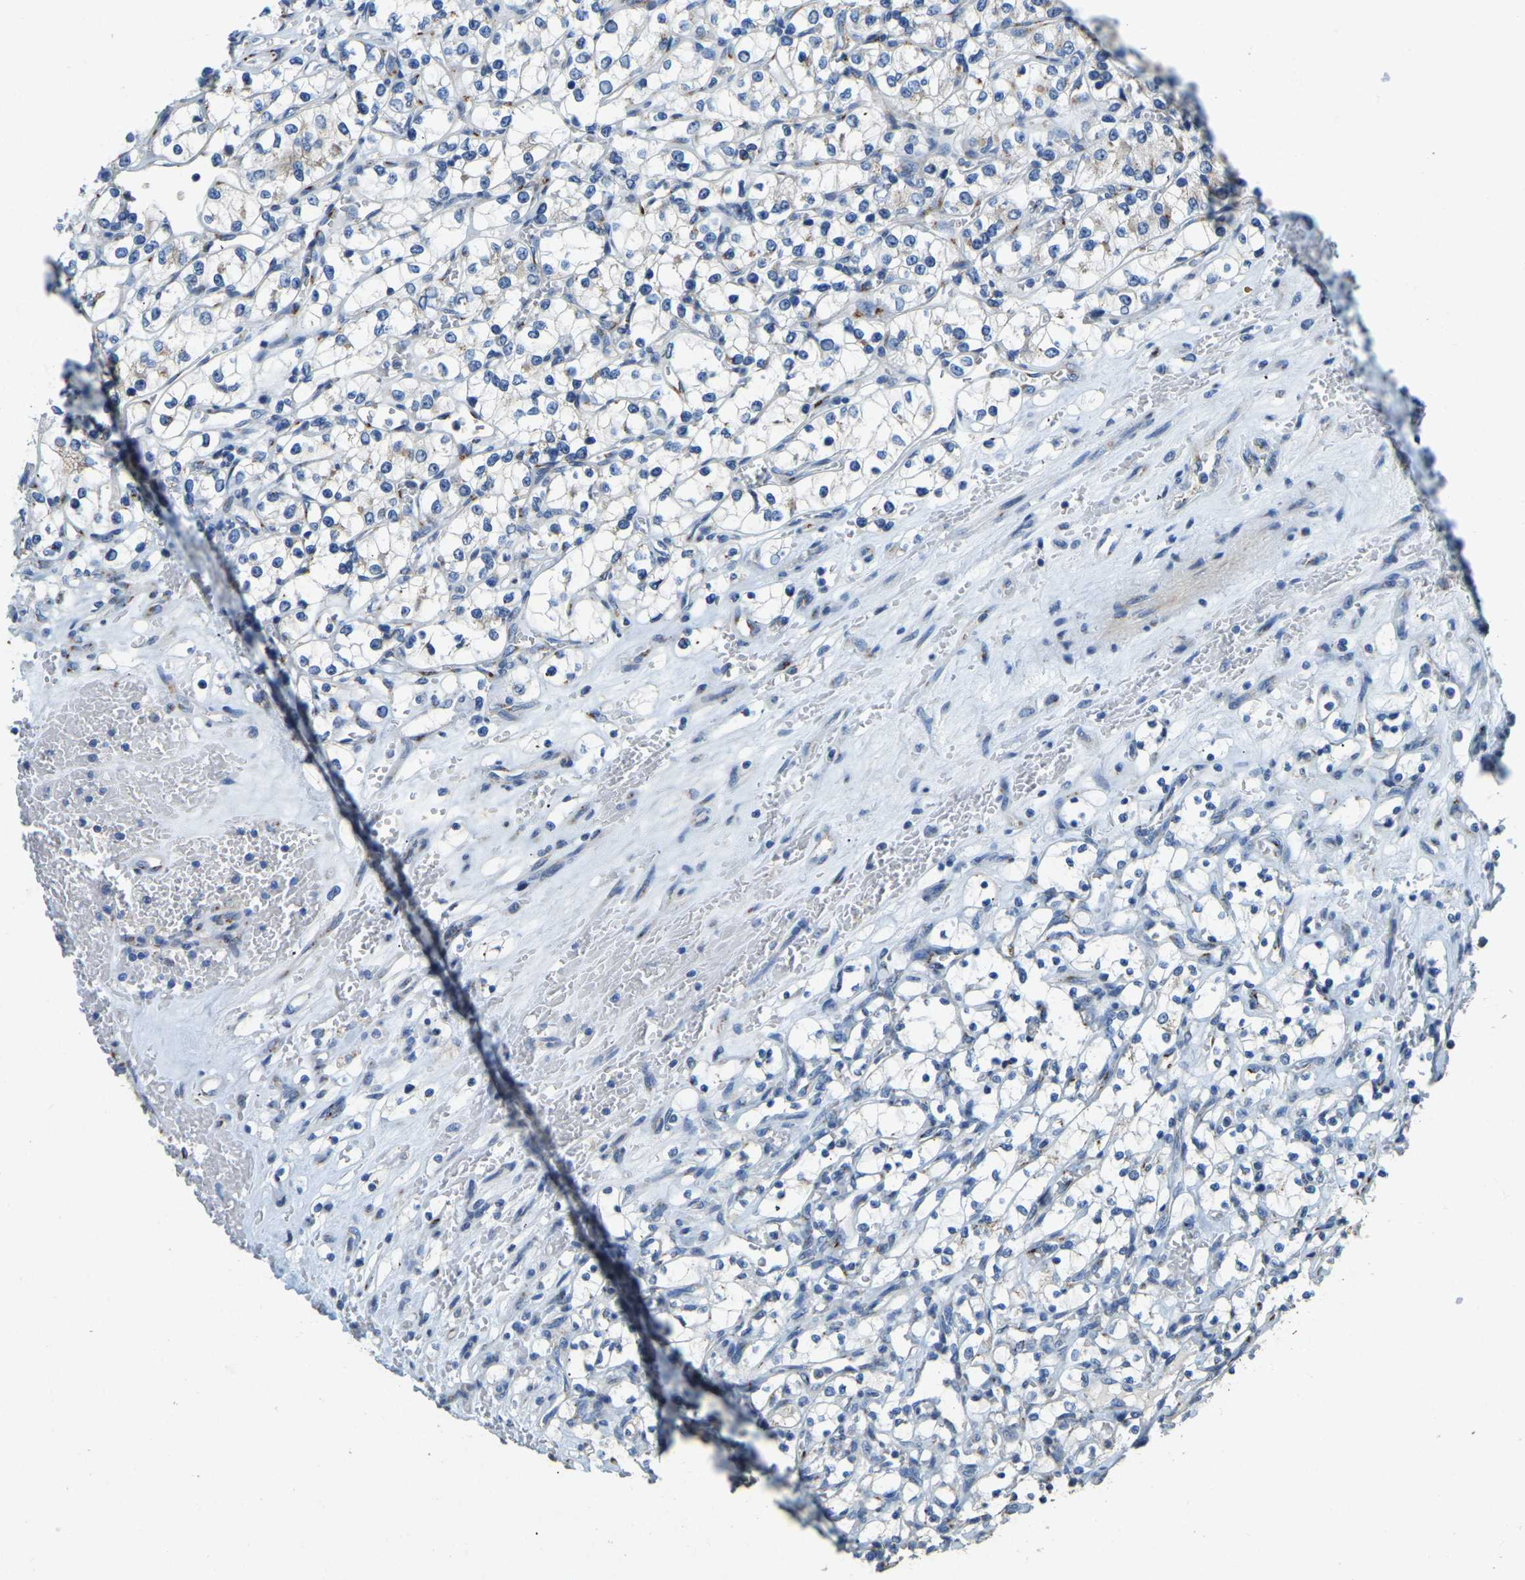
{"staining": {"intensity": "negative", "quantity": "none", "location": "none"}, "tissue": "renal cancer", "cell_type": "Tumor cells", "image_type": "cancer", "snomed": [{"axis": "morphology", "description": "Adenocarcinoma, NOS"}, {"axis": "topography", "description": "Kidney"}], "caption": "Immunohistochemistry (IHC) of human renal adenocarcinoma exhibits no positivity in tumor cells.", "gene": "FAM174A", "patient": {"sex": "female", "age": 69}}